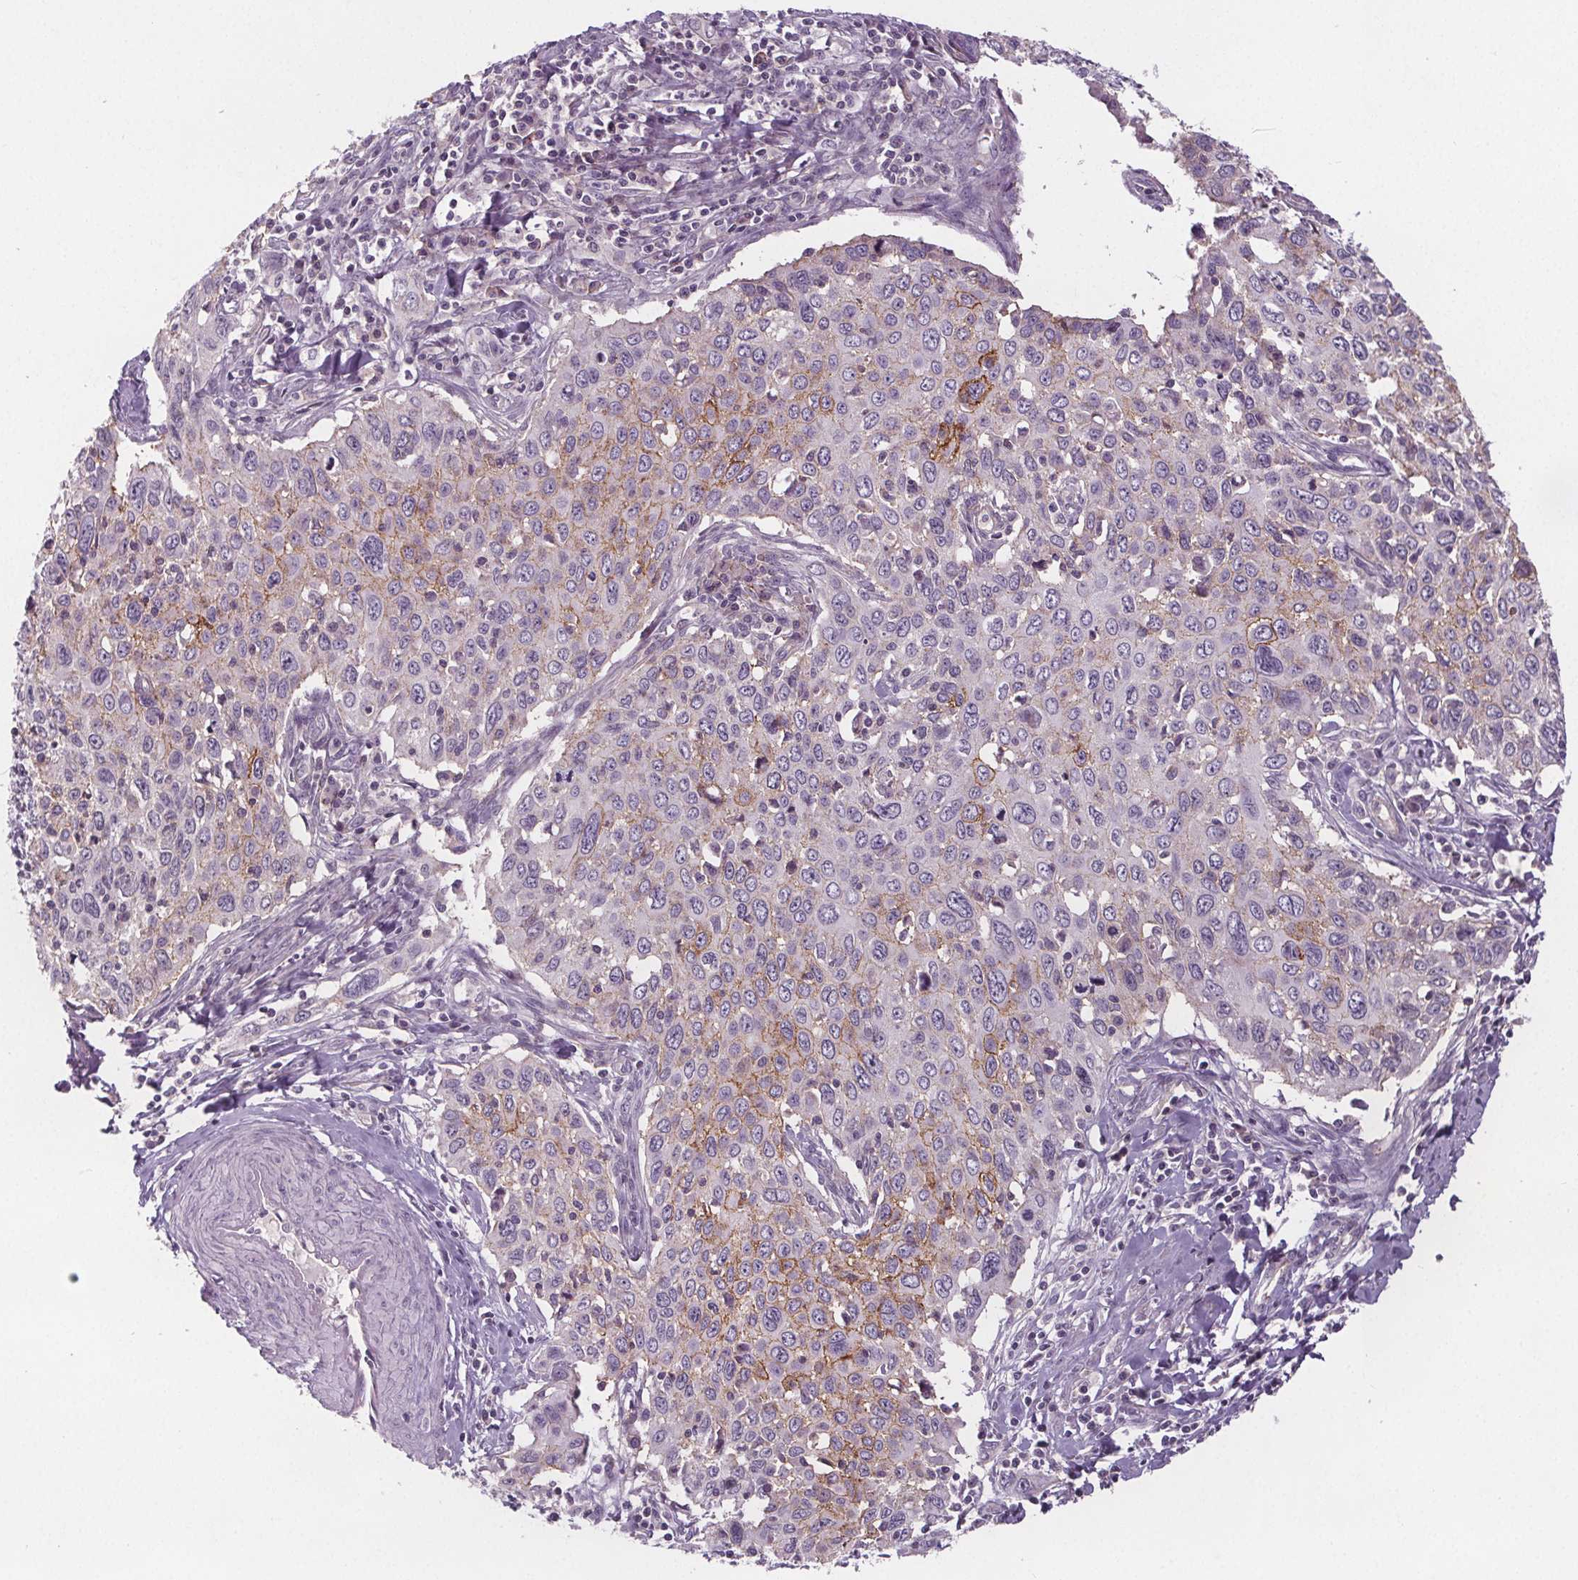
{"staining": {"intensity": "strong", "quantity": "<25%", "location": "cytoplasmic/membranous"}, "tissue": "cervical cancer", "cell_type": "Tumor cells", "image_type": "cancer", "snomed": [{"axis": "morphology", "description": "Squamous cell carcinoma, NOS"}, {"axis": "topography", "description": "Cervix"}], "caption": "Strong cytoplasmic/membranous staining for a protein is seen in approximately <25% of tumor cells of cervical cancer (squamous cell carcinoma) using IHC.", "gene": "ATP1A1", "patient": {"sex": "female", "age": 38}}